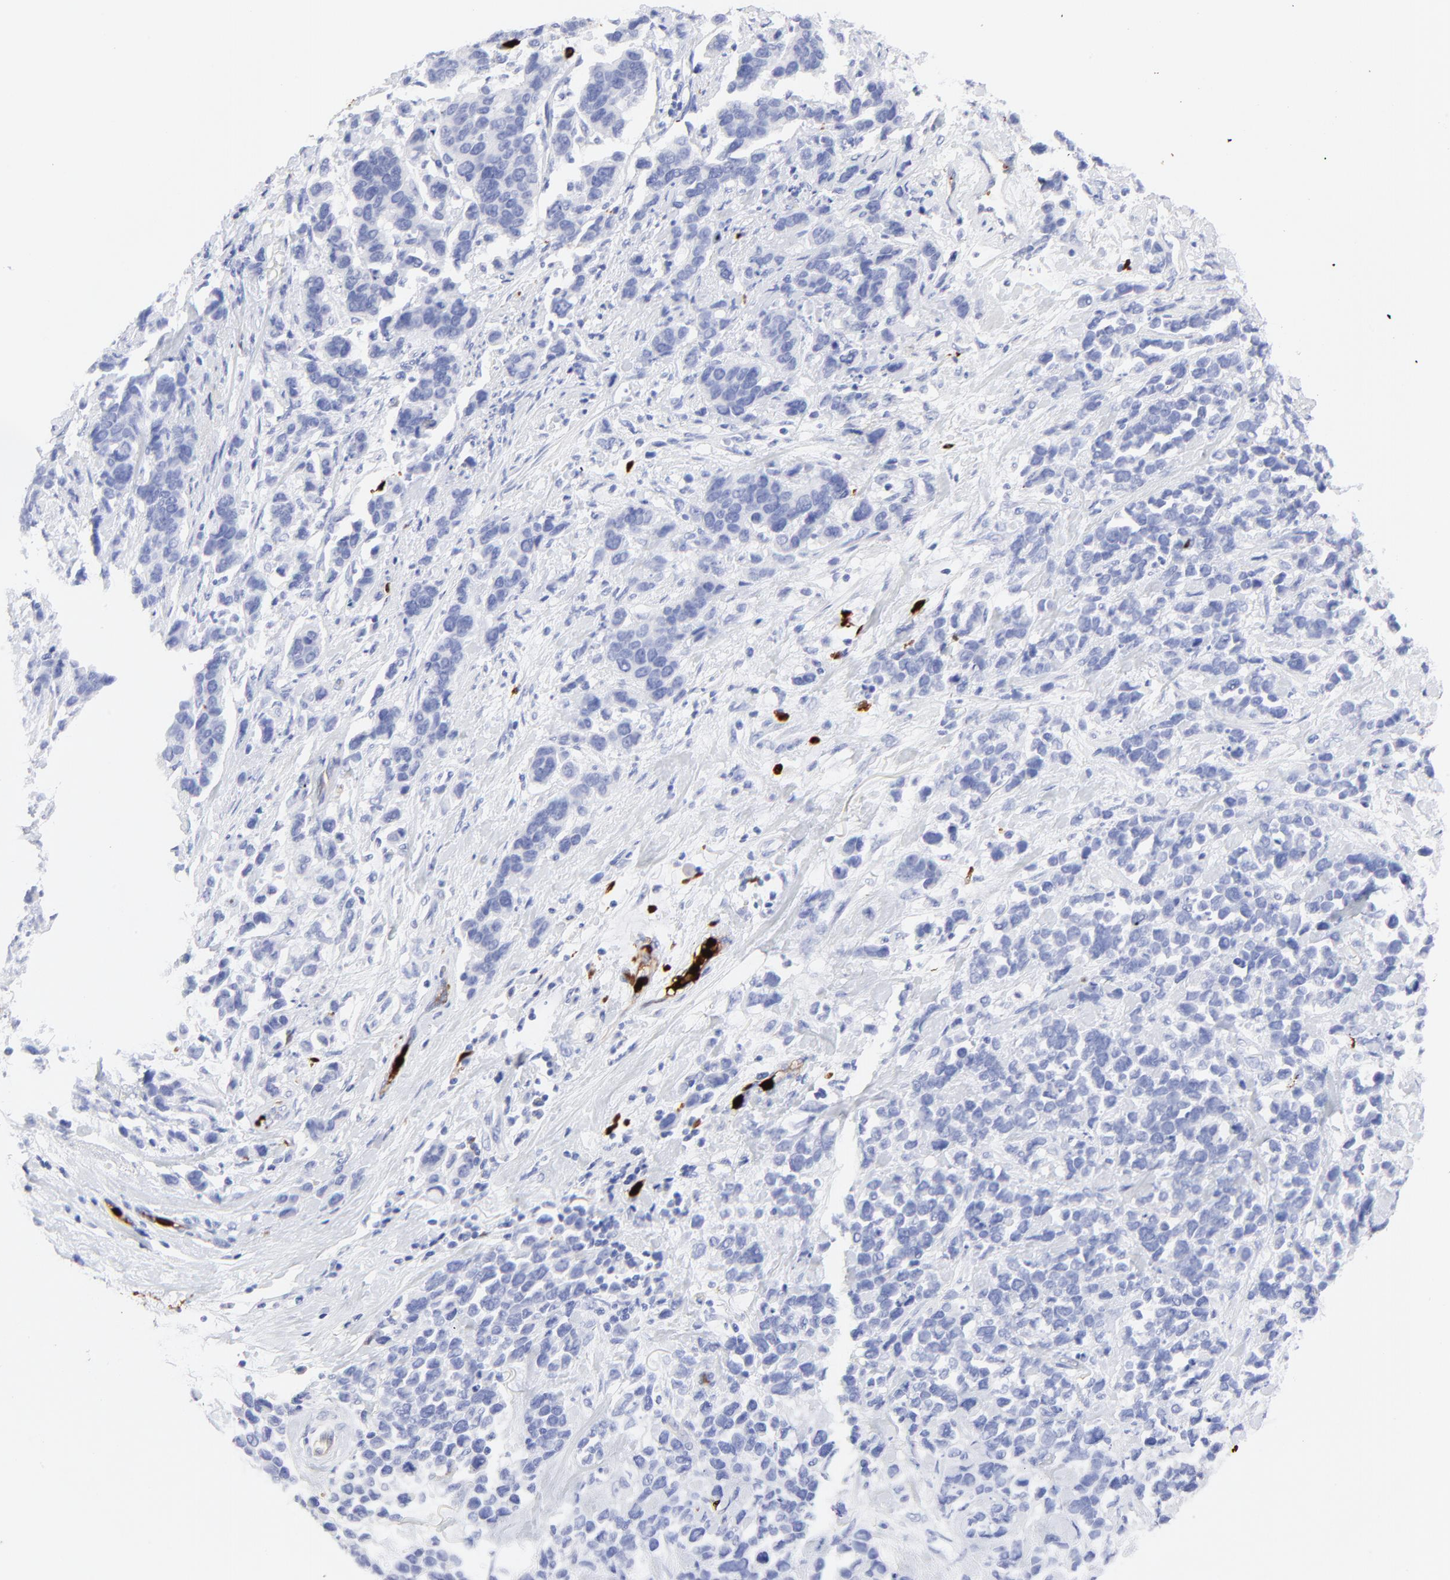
{"staining": {"intensity": "negative", "quantity": "none", "location": "none"}, "tissue": "stomach cancer", "cell_type": "Tumor cells", "image_type": "cancer", "snomed": [{"axis": "morphology", "description": "Adenocarcinoma, NOS"}, {"axis": "topography", "description": "Stomach, upper"}], "caption": "High power microscopy image of an immunohistochemistry histopathology image of stomach cancer, revealing no significant expression in tumor cells.", "gene": "S100A12", "patient": {"sex": "male", "age": 71}}